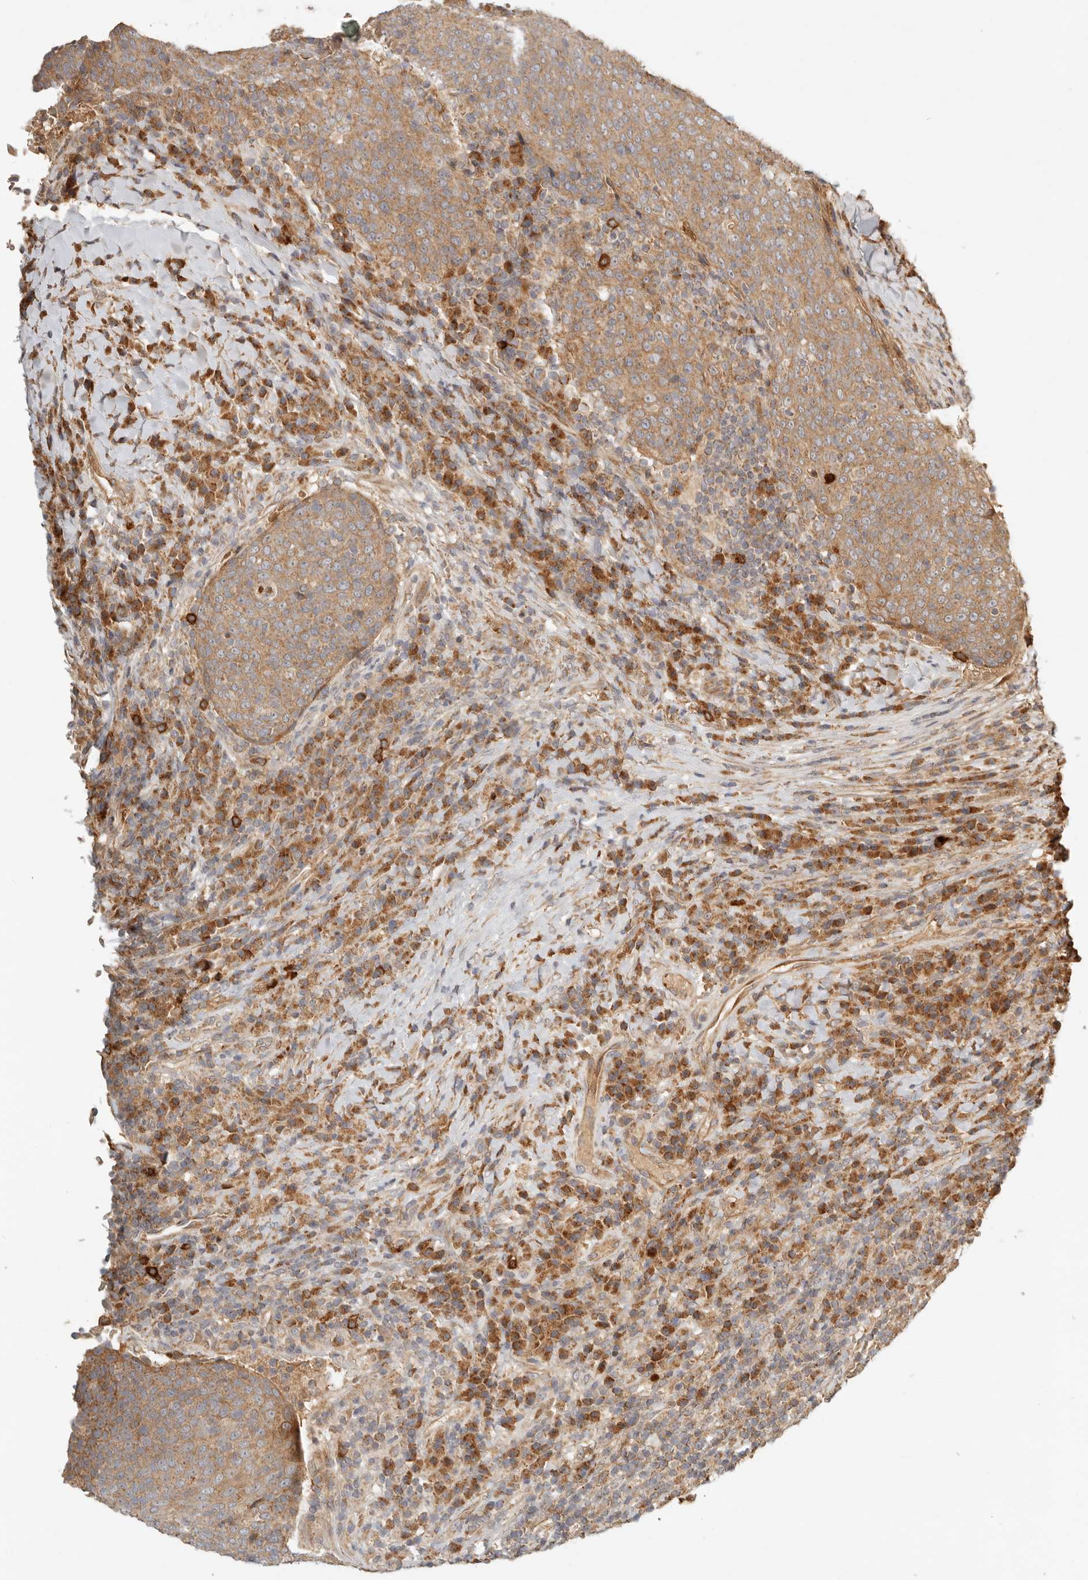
{"staining": {"intensity": "moderate", "quantity": ">75%", "location": "cytoplasmic/membranous"}, "tissue": "head and neck cancer", "cell_type": "Tumor cells", "image_type": "cancer", "snomed": [{"axis": "morphology", "description": "Squamous cell carcinoma, NOS"}, {"axis": "morphology", "description": "Squamous cell carcinoma, metastatic, NOS"}, {"axis": "topography", "description": "Lymph node"}, {"axis": "topography", "description": "Head-Neck"}], "caption": "This micrograph exhibits head and neck squamous cell carcinoma stained with immunohistochemistry (IHC) to label a protein in brown. The cytoplasmic/membranous of tumor cells show moderate positivity for the protein. Nuclei are counter-stained blue.", "gene": "CLEC4C", "patient": {"sex": "male", "age": 62}}